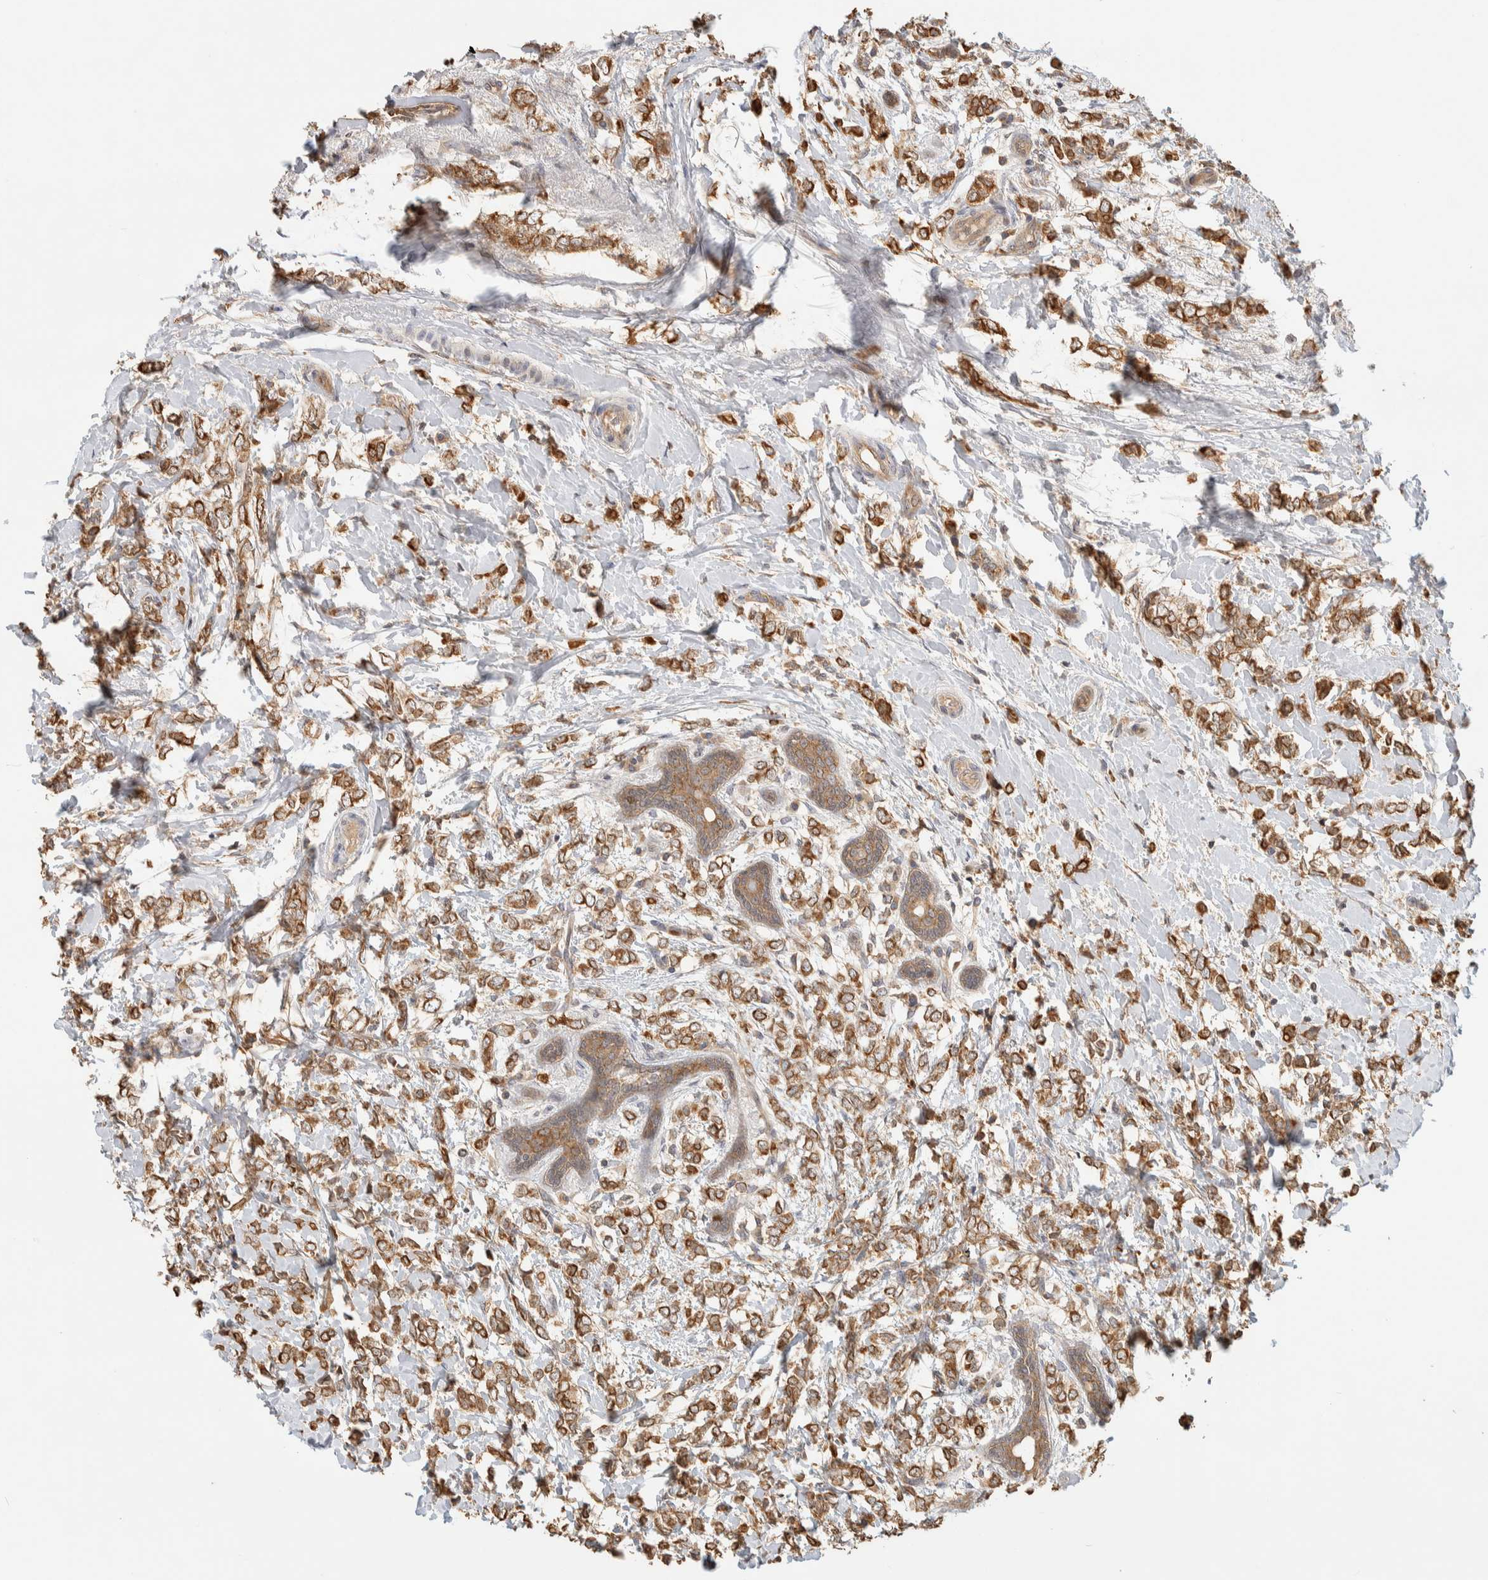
{"staining": {"intensity": "moderate", "quantity": ">75%", "location": "cytoplasmic/membranous"}, "tissue": "breast cancer", "cell_type": "Tumor cells", "image_type": "cancer", "snomed": [{"axis": "morphology", "description": "Normal tissue, NOS"}, {"axis": "morphology", "description": "Lobular carcinoma"}, {"axis": "topography", "description": "Breast"}], "caption": "An image showing moderate cytoplasmic/membranous expression in about >75% of tumor cells in lobular carcinoma (breast), as visualized by brown immunohistochemical staining.", "gene": "TTI2", "patient": {"sex": "female", "age": 47}}